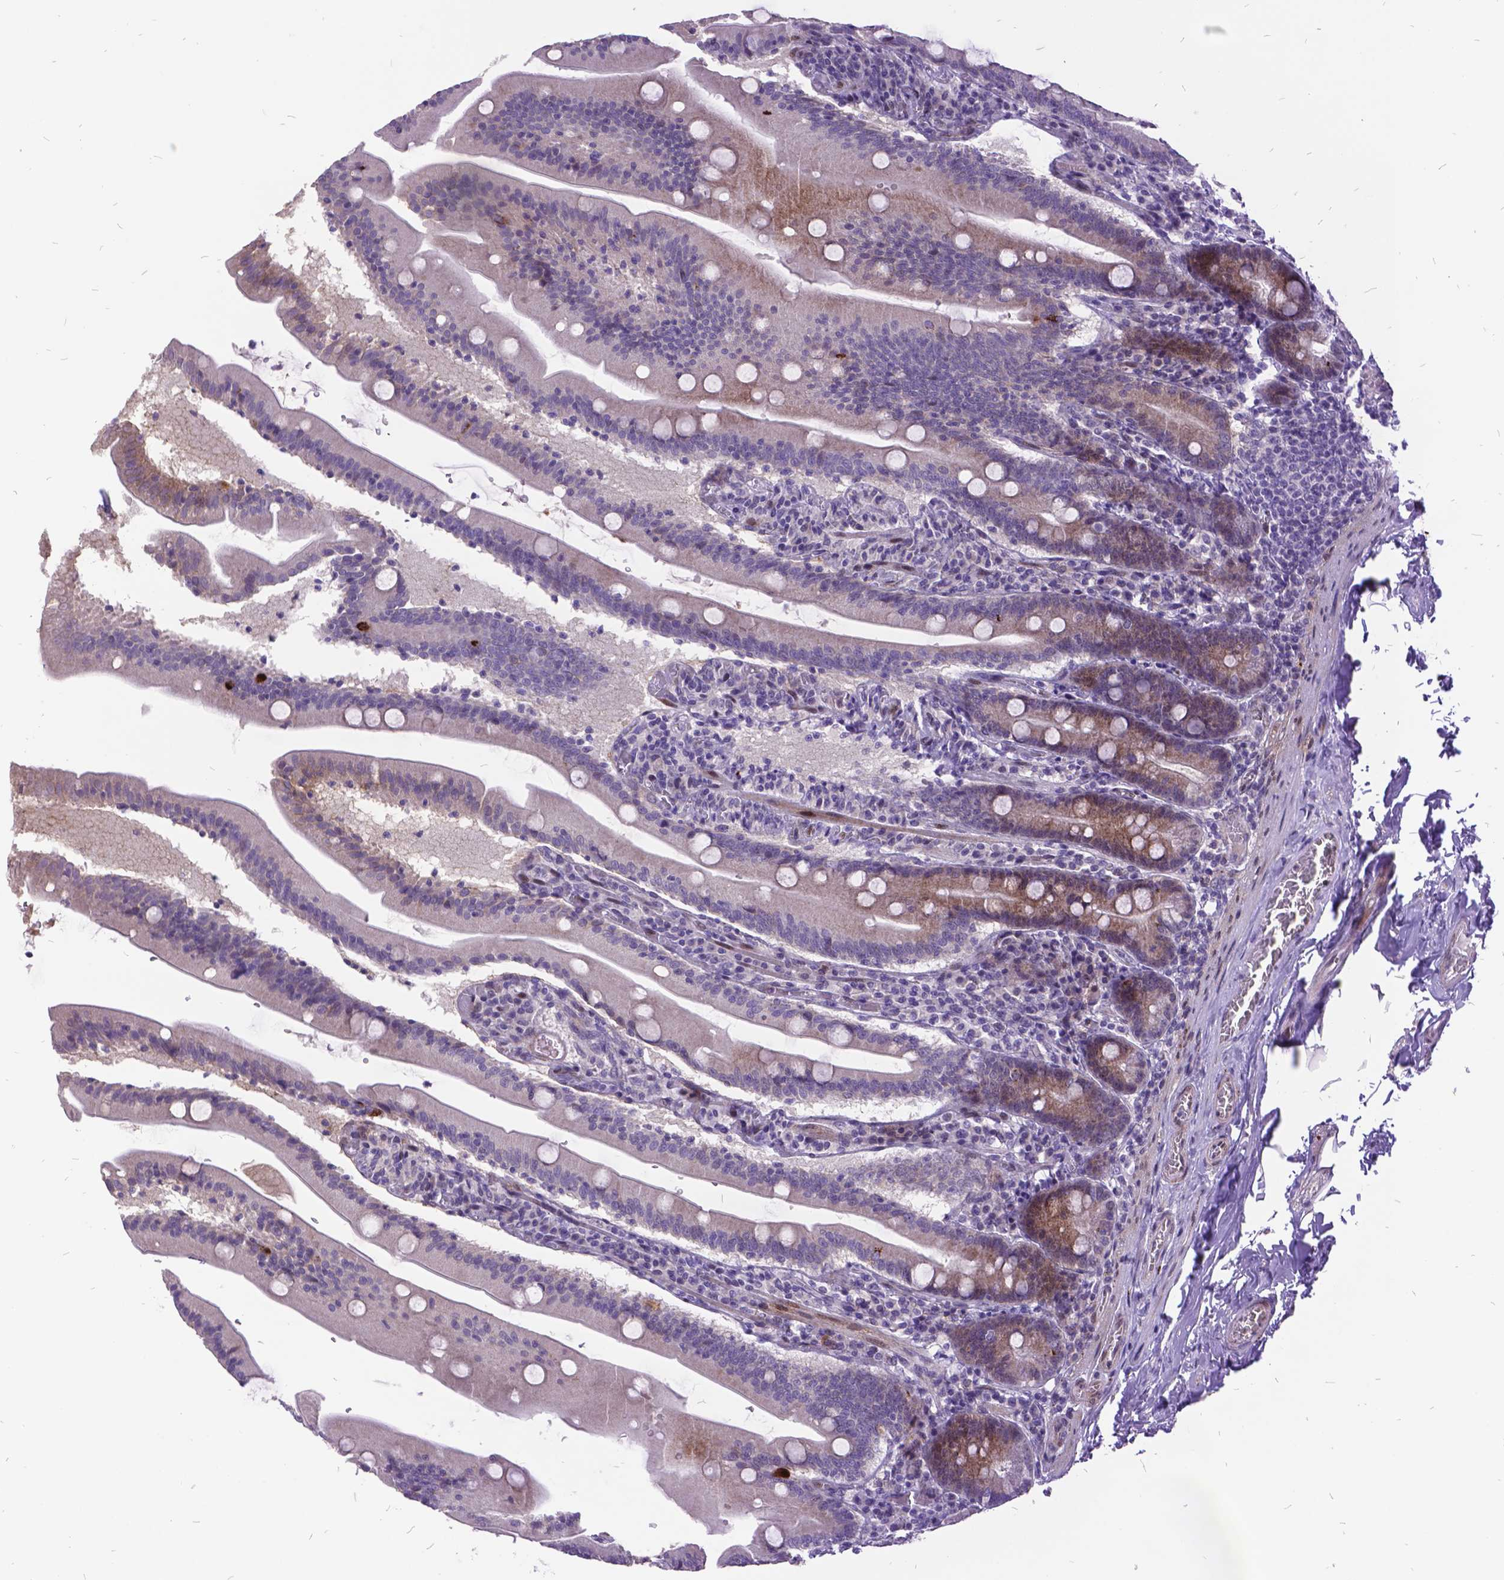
{"staining": {"intensity": "strong", "quantity": "<25%", "location": "cytoplasmic/membranous"}, "tissue": "small intestine", "cell_type": "Glandular cells", "image_type": "normal", "snomed": [{"axis": "morphology", "description": "Normal tissue, NOS"}, {"axis": "topography", "description": "Small intestine"}], "caption": "Immunohistochemical staining of unremarkable small intestine shows medium levels of strong cytoplasmic/membranous staining in approximately <25% of glandular cells.", "gene": "ITGB6", "patient": {"sex": "male", "age": 37}}